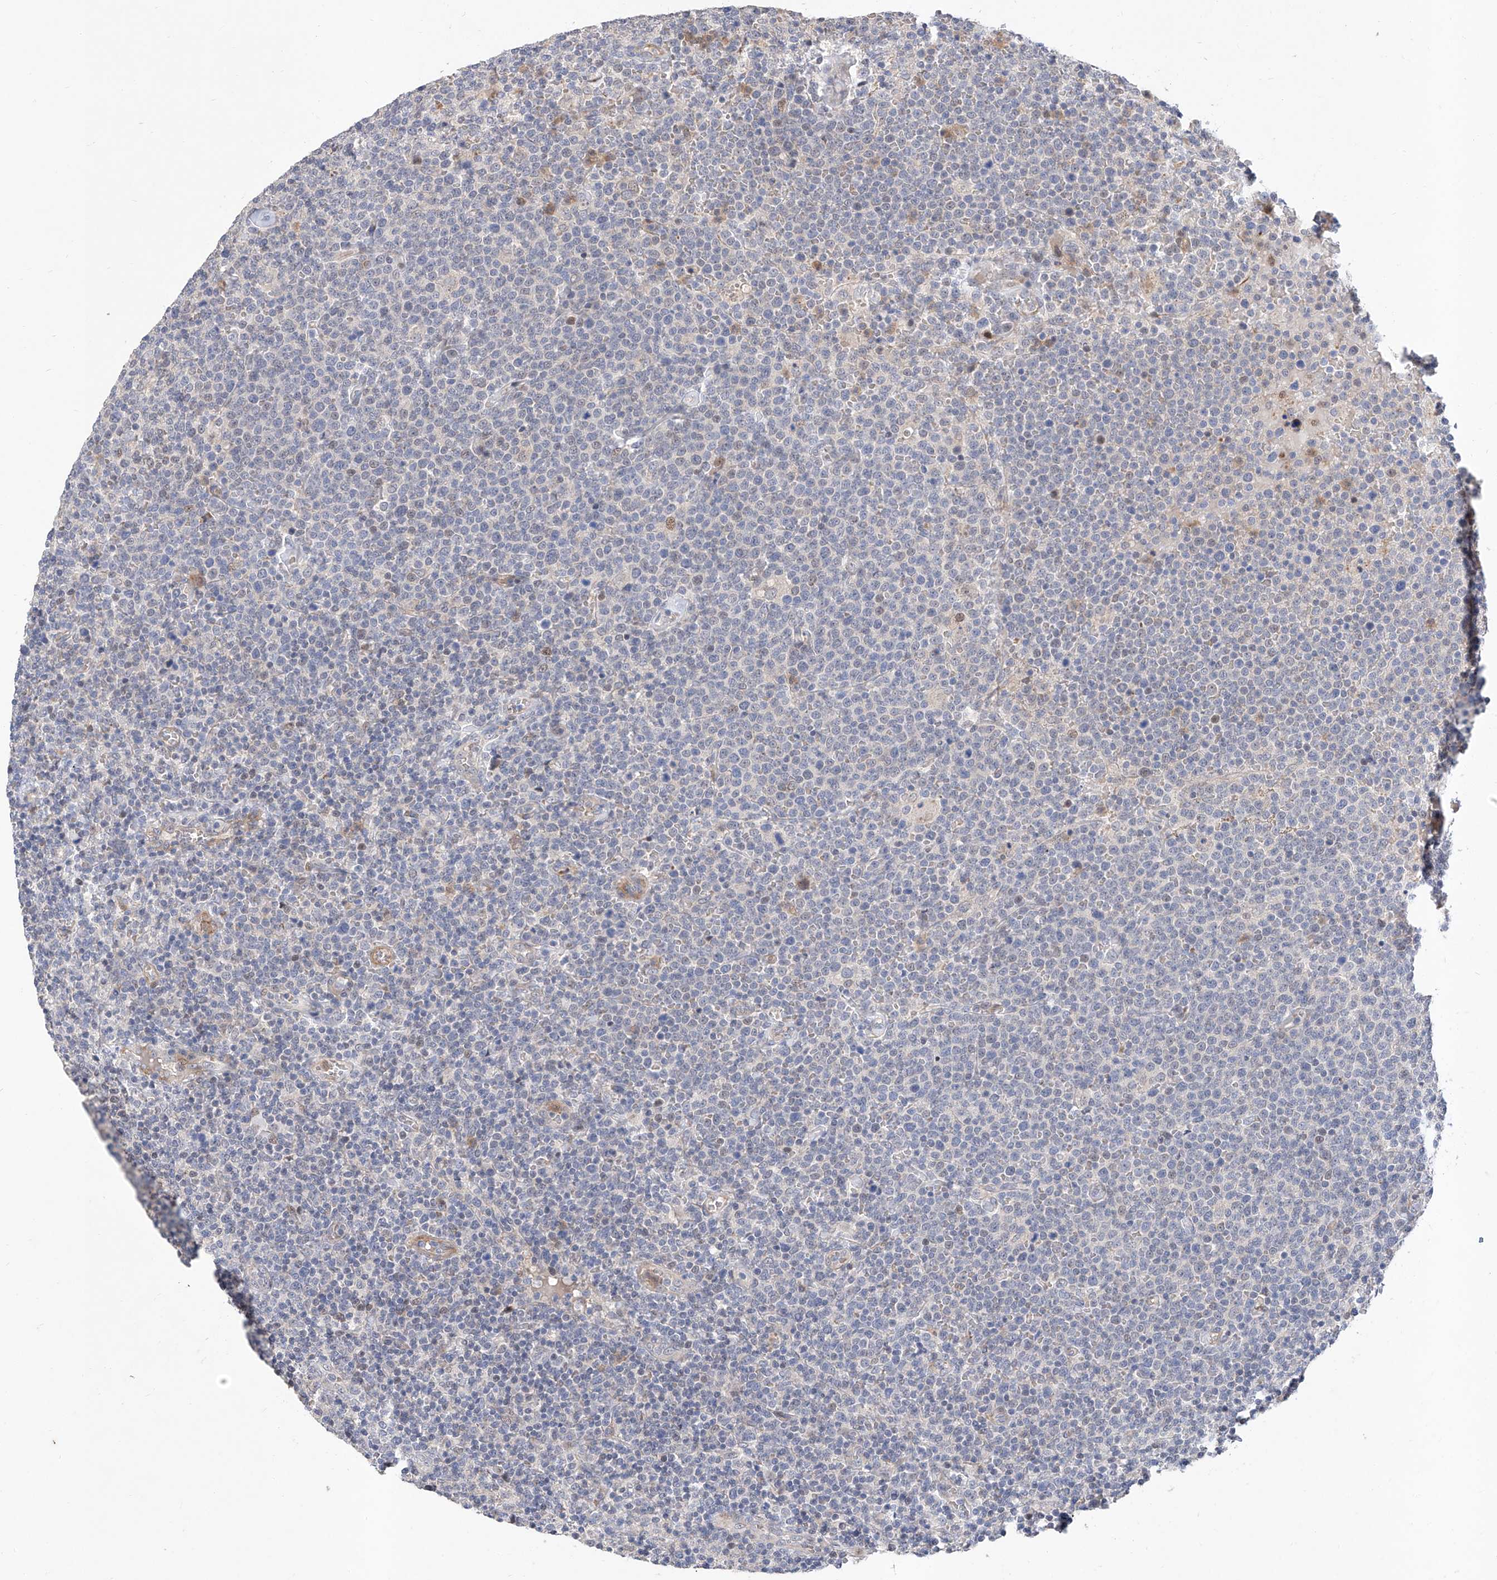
{"staining": {"intensity": "negative", "quantity": "none", "location": "none"}, "tissue": "lymphoma", "cell_type": "Tumor cells", "image_type": "cancer", "snomed": [{"axis": "morphology", "description": "Malignant lymphoma, non-Hodgkin's type, High grade"}, {"axis": "topography", "description": "Lymph node"}], "caption": "There is no significant expression in tumor cells of lymphoma.", "gene": "FUCA2", "patient": {"sex": "male", "age": 61}}